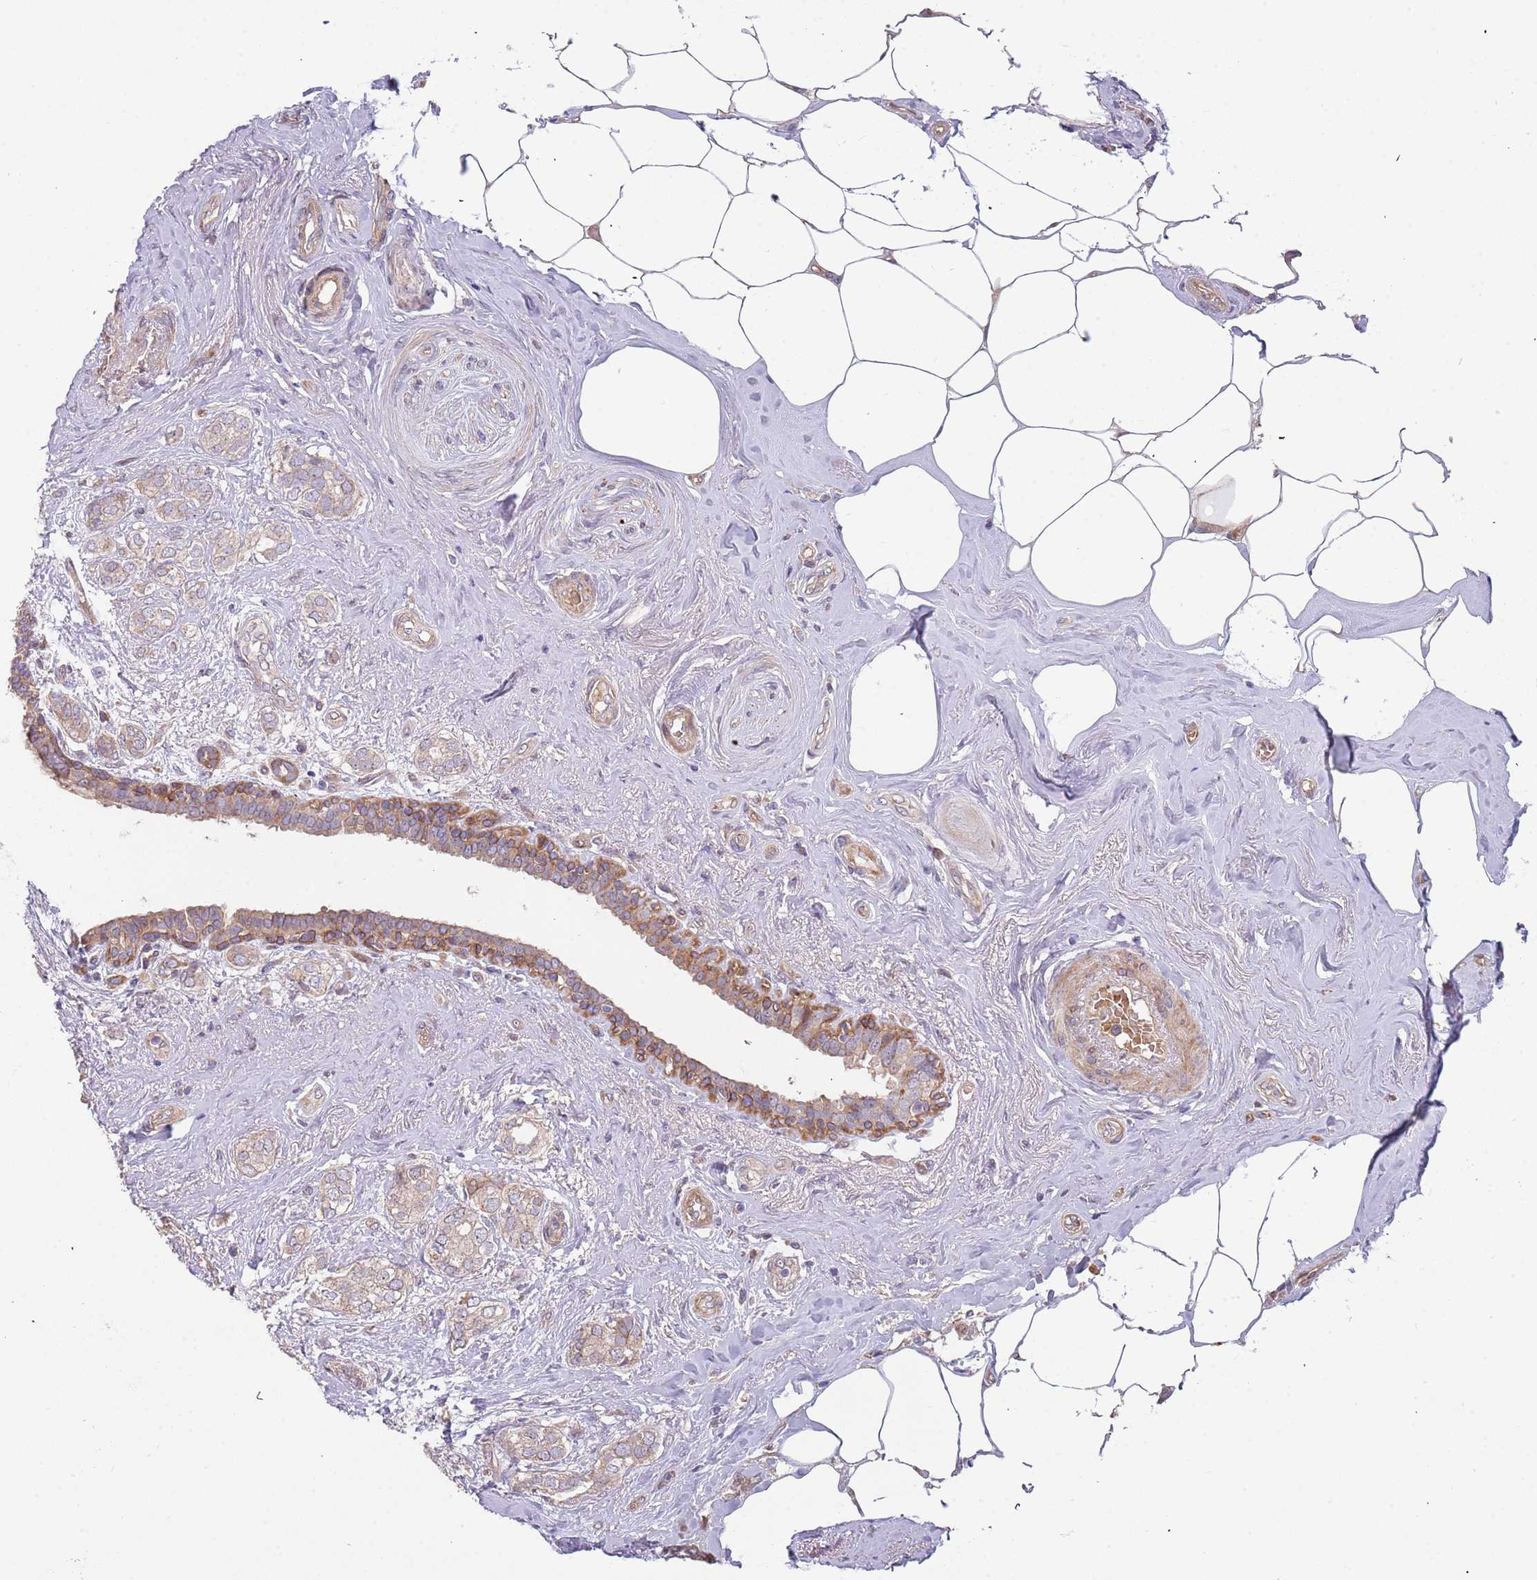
{"staining": {"intensity": "weak", "quantity": ">75%", "location": "cytoplasmic/membranous"}, "tissue": "breast cancer", "cell_type": "Tumor cells", "image_type": "cancer", "snomed": [{"axis": "morphology", "description": "Duct carcinoma"}, {"axis": "topography", "description": "Breast"}], "caption": "Immunohistochemistry (IHC) of human breast intraductal carcinoma exhibits low levels of weak cytoplasmic/membranous positivity in approximately >75% of tumor cells.", "gene": "TRAPPC6B", "patient": {"sex": "female", "age": 73}}